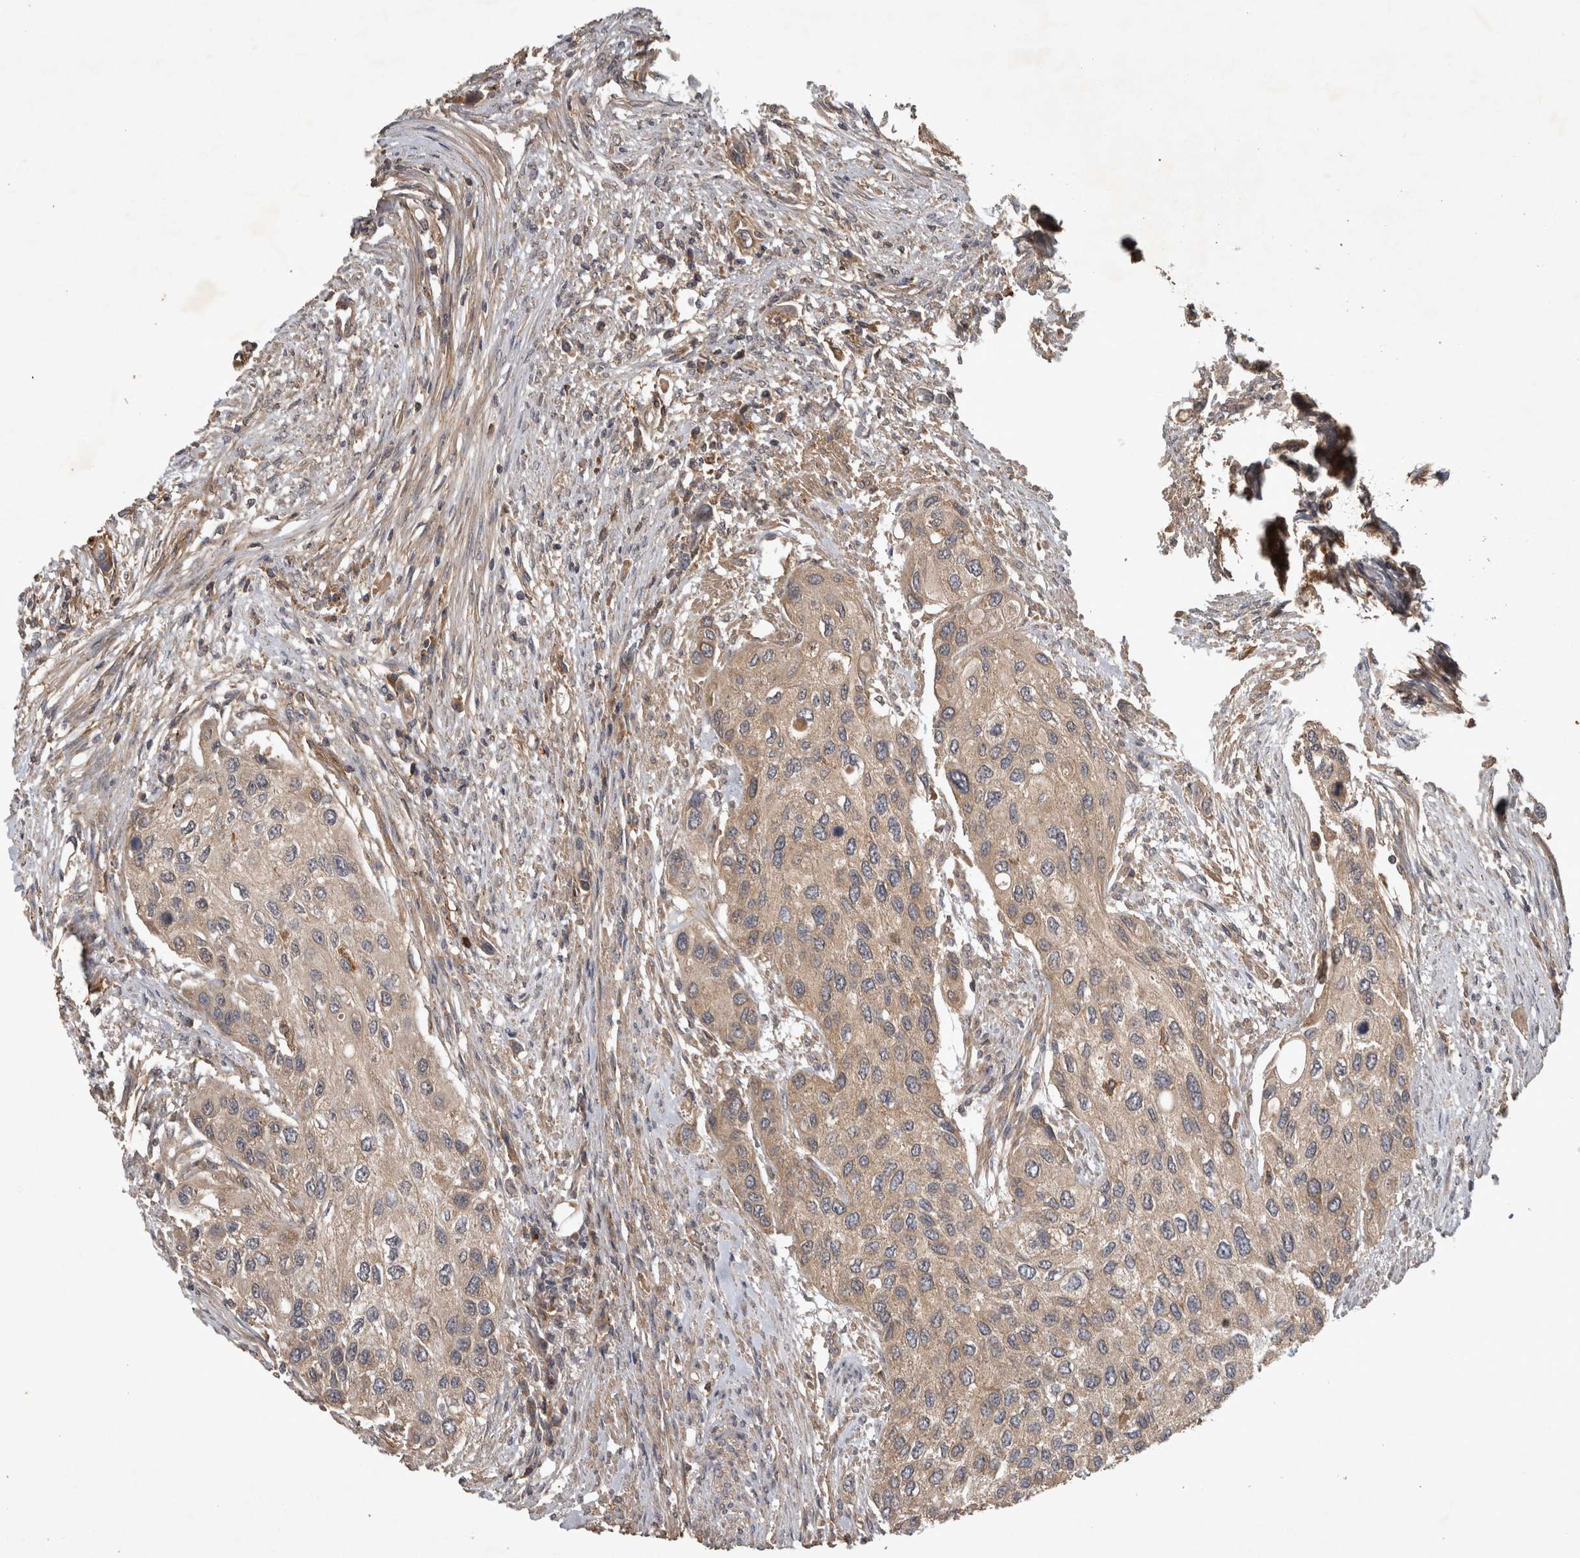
{"staining": {"intensity": "weak", "quantity": ">75%", "location": "cytoplasmic/membranous"}, "tissue": "urothelial cancer", "cell_type": "Tumor cells", "image_type": "cancer", "snomed": [{"axis": "morphology", "description": "Urothelial carcinoma, High grade"}, {"axis": "topography", "description": "Urinary bladder"}], "caption": "Protein expression analysis of human urothelial cancer reveals weak cytoplasmic/membranous staining in about >75% of tumor cells.", "gene": "TRMT61B", "patient": {"sex": "female", "age": 56}}